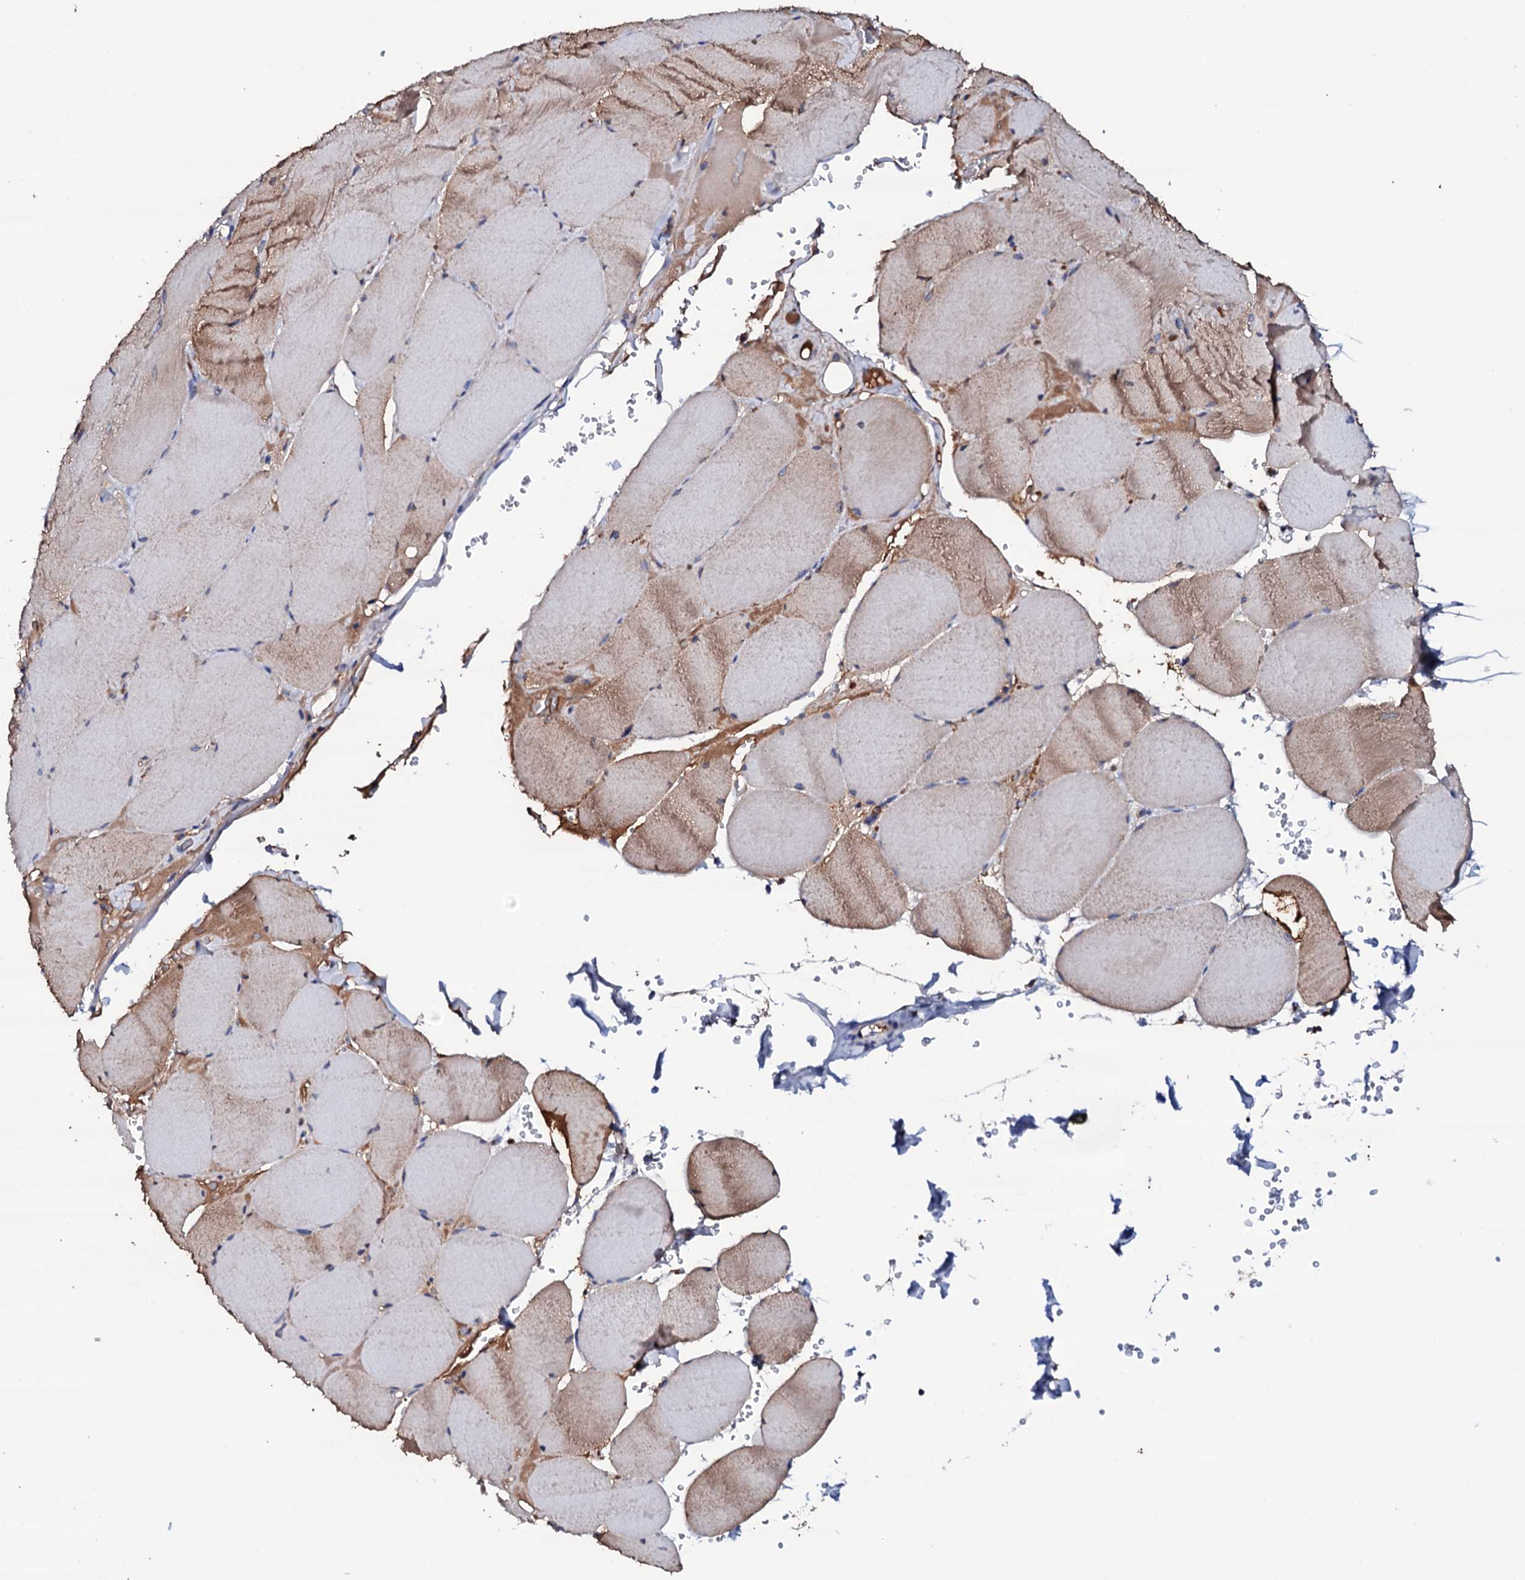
{"staining": {"intensity": "moderate", "quantity": "25%-75%", "location": "cytoplasmic/membranous"}, "tissue": "skeletal muscle", "cell_type": "Myocytes", "image_type": "normal", "snomed": [{"axis": "morphology", "description": "Normal tissue, NOS"}, {"axis": "topography", "description": "Skeletal muscle"}, {"axis": "topography", "description": "Head-Neck"}], "caption": "Immunohistochemical staining of benign human skeletal muscle shows medium levels of moderate cytoplasmic/membranous staining in about 25%-75% of myocytes.", "gene": "TCAF2C", "patient": {"sex": "male", "age": 66}}